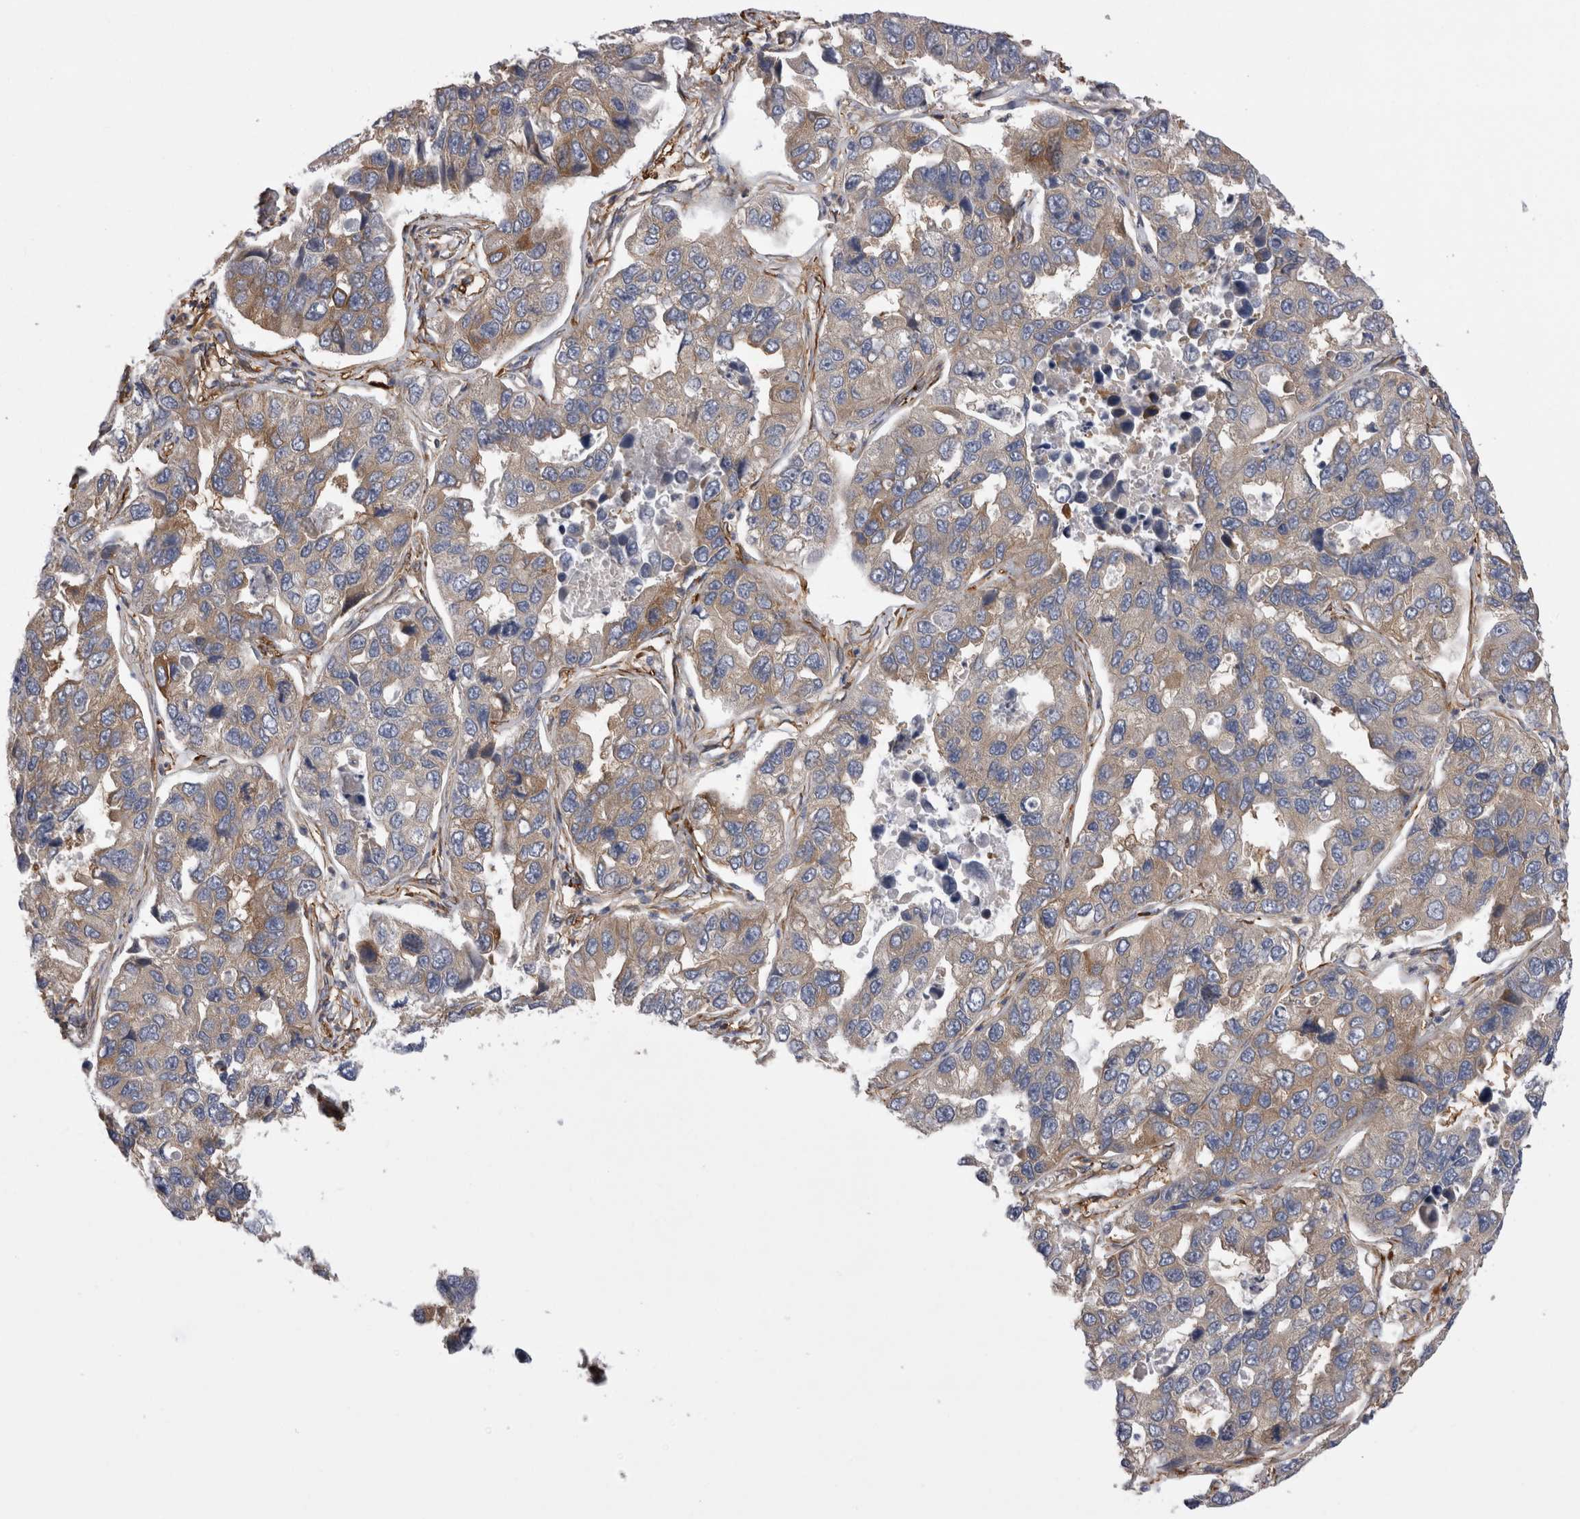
{"staining": {"intensity": "weak", "quantity": "<25%", "location": "cytoplasmic/membranous"}, "tissue": "lung cancer", "cell_type": "Tumor cells", "image_type": "cancer", "snomed": [{"axis": "morphology", "description": "Adenocarcinoma, NOS"}, {"axis": "topography", "description": "Lung"}], "caption": "DAB immunohistochemical staining of lung cancer (adenocarcinoma) displays no significant expression in tumor cells. Brightfield microscopy of IHC stained with DAB (brown) and hematoxylin (blue), captured at high magnification.", "gene": "EPRS1", "patient": {"sex": "male", "age": 64}}